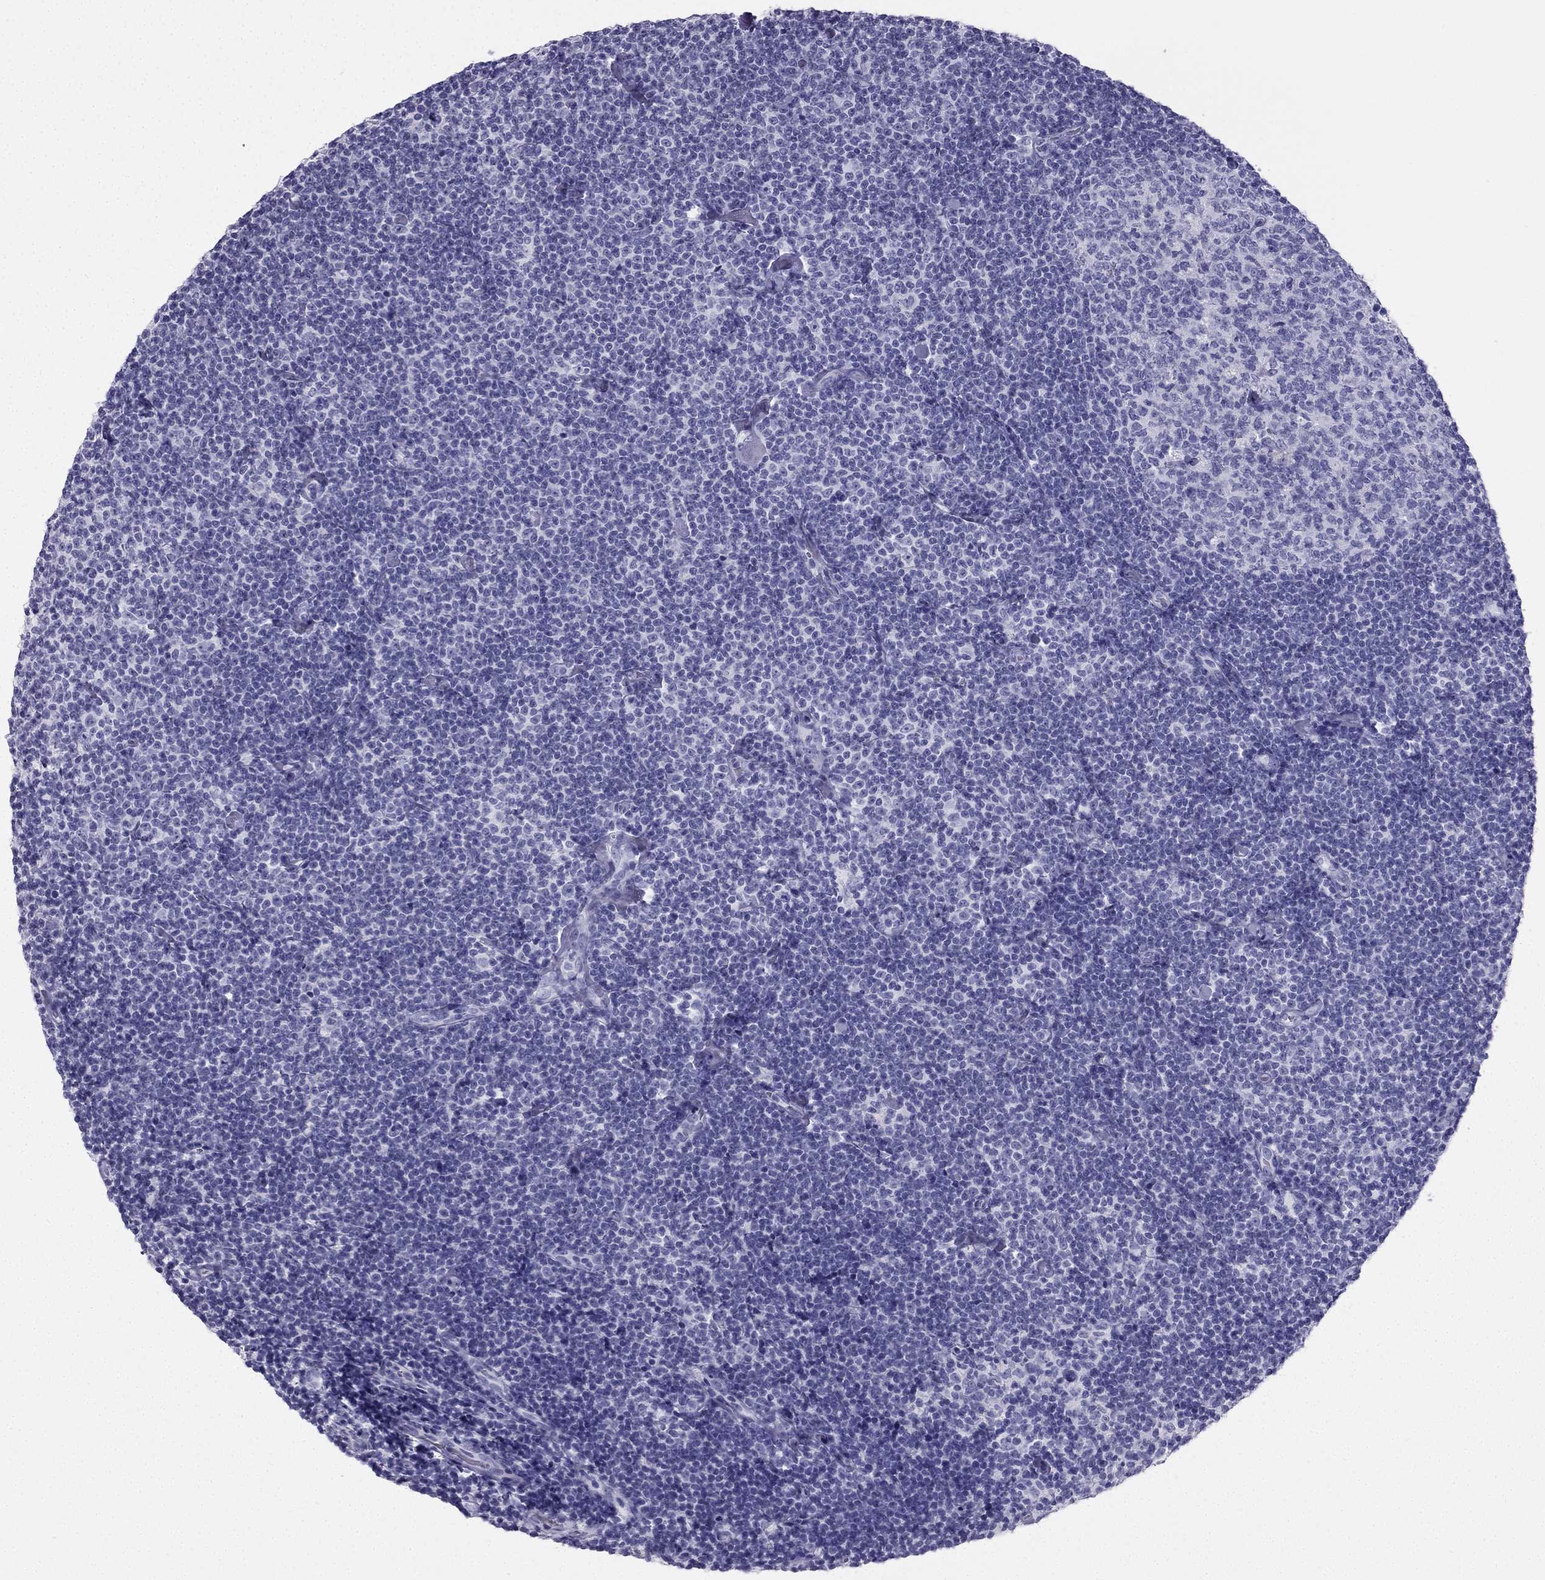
{"staining": {"intensity": "negative", "quantity": "none", "location": "none"}, "tissue": "lymphoma", "cell_type": "Tumor cells", "image_type": "cancer", "snomed": [{"axis": "morphology", "description": "Malignant lymphoma, non-Hodgkin's type, Low grade"}, {"axis": "topography", "description": "Lymph node"}], "caption": "DAB immunohistochemical staining of low-grade malignant lymphoma, non-Hodgkin's type reveals no significant expression in tumor cells. The staining was performed using DAB (3,3'-diaminobenzidine) to visualize the protein expression in brown, while the nuclei were stained in blue with hematoxylin (Magnification: 20x).", "gene": "TFF3", "patient": {"sex": "male", "age": 81}}